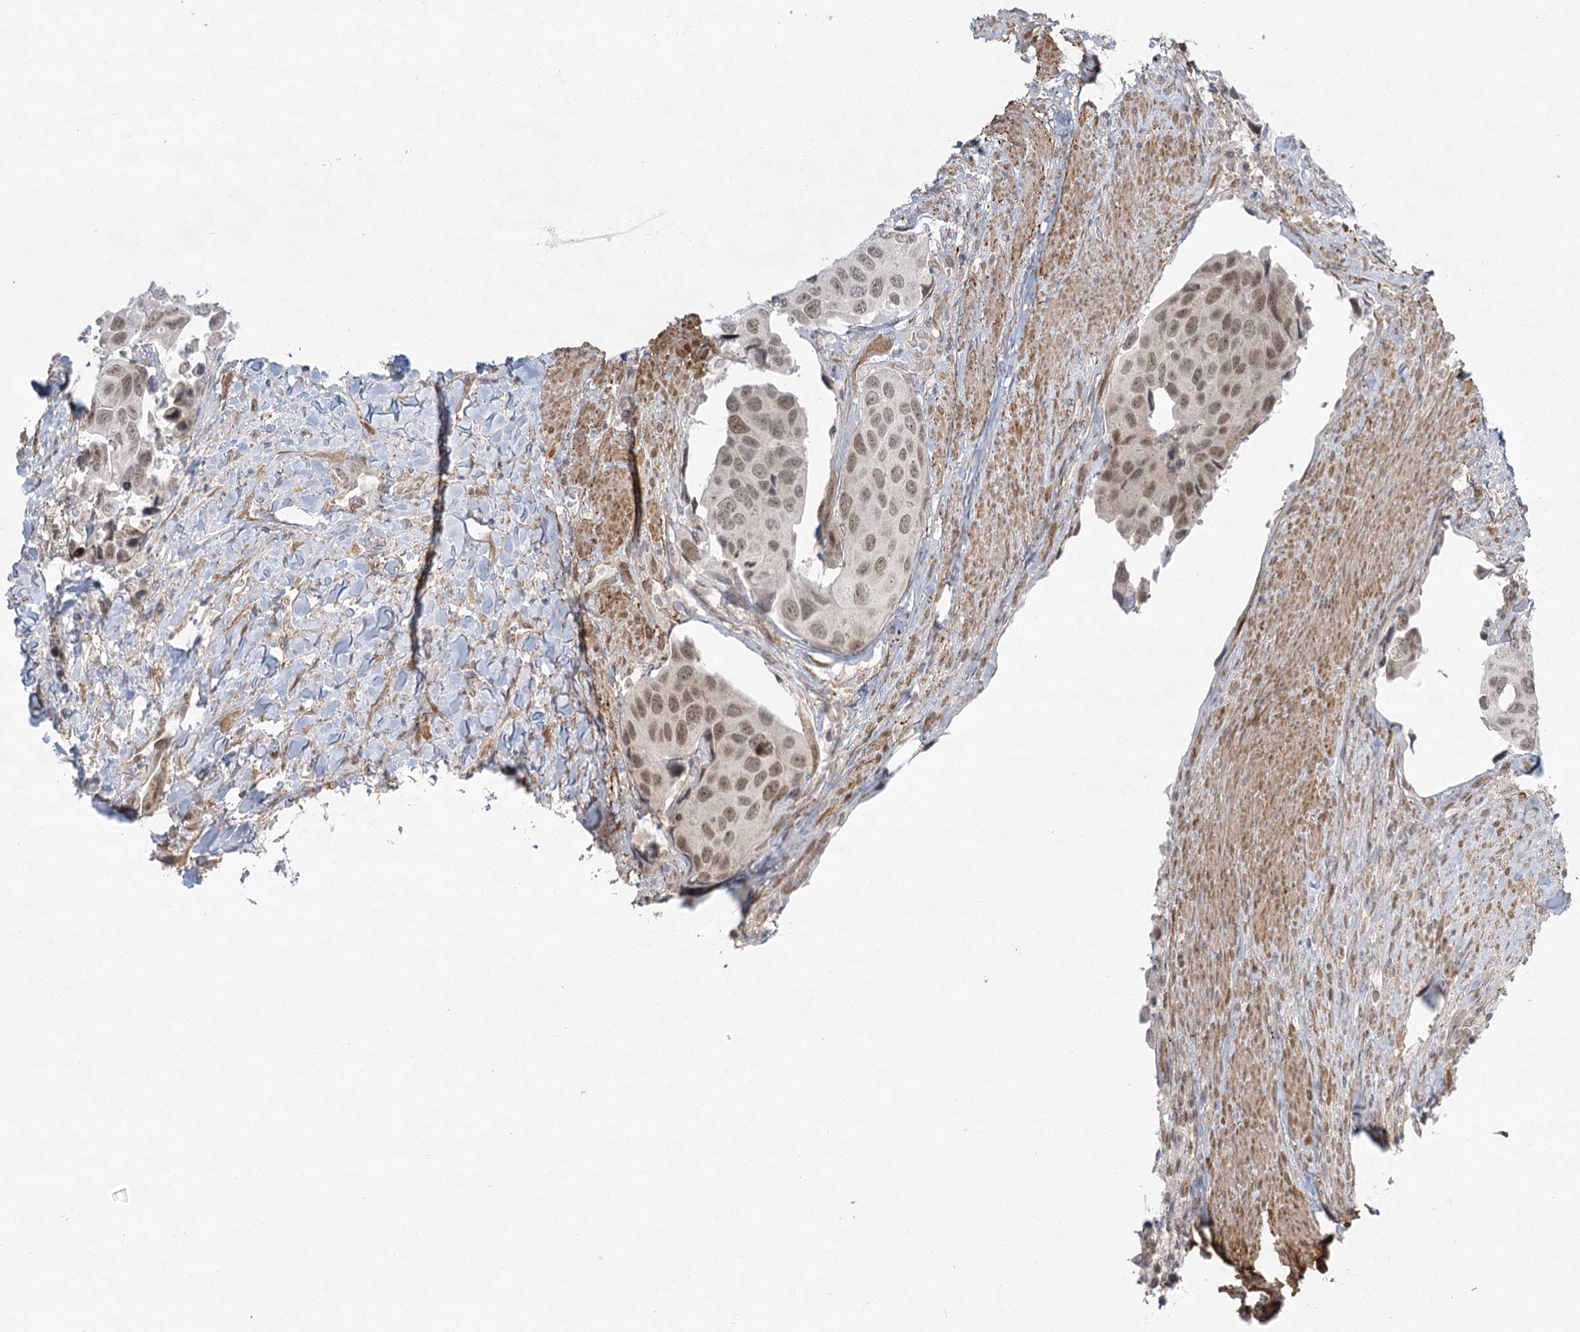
{"staining": {"intensity": "weak", "quantity": "25%-75%", "location": "nuclear"}, "tissue": "urothelial cancer", "cell_type": "Tumor cells", "image_type": "cancer", "snomed": [{"axis": "morphology", "description": "Urothelial carcinoma, High grade"}, {"axis": "topography", "description": "Urinary bladder"}], "caption": "About 25%-75% of tumor cells in urothelial carcinoma (high-grade) reveal weak nuclear protein positivity as visualized by brown immunohistochemical staining.", "gene": "MED28", "patient": {"sex": "male", "age": 74}}